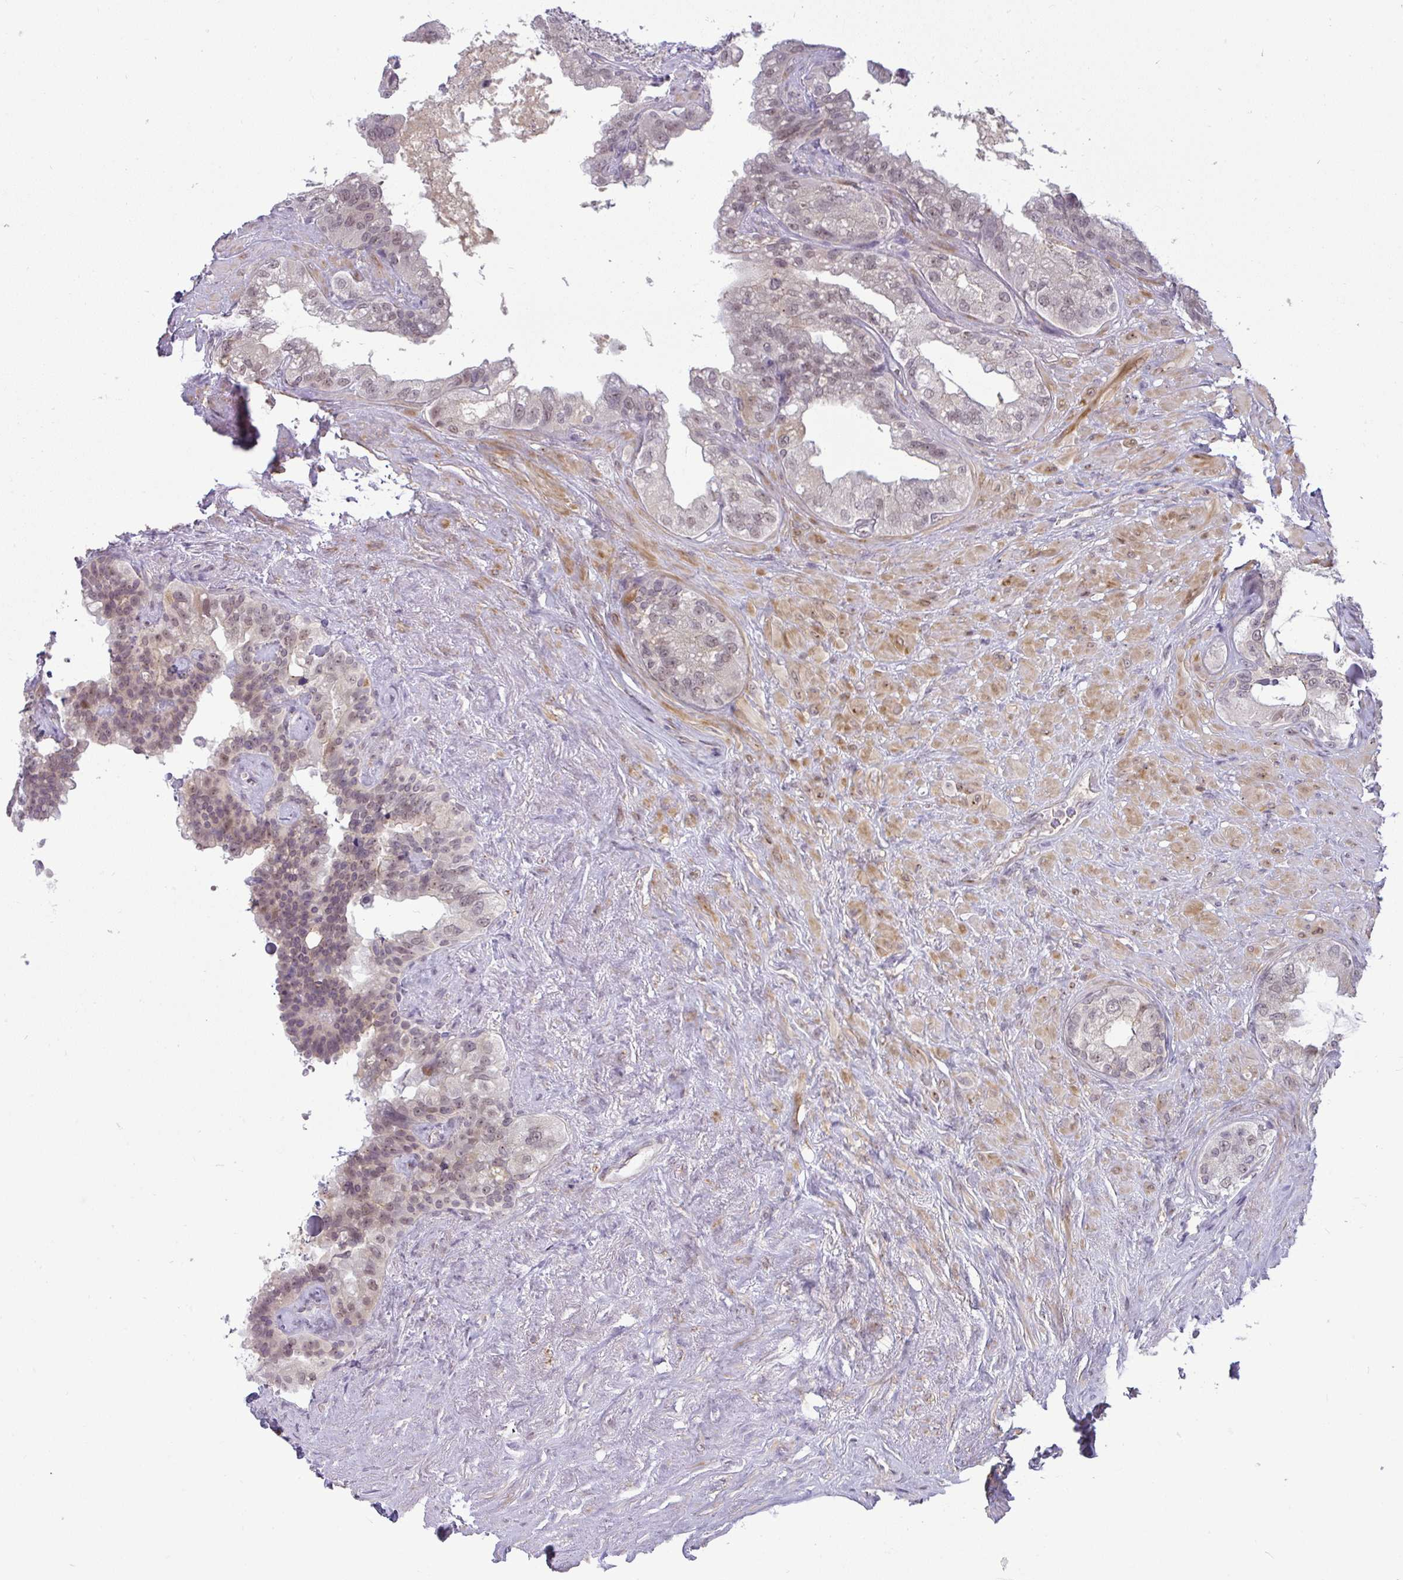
{"staining": {"intensity": "weak", "quantity": "<25%", "location": "cytoplasmic/membranous"}, "tissue": "seminal vesicle", "cell_type": "Glandular cells", "image_type": "normal", "snomed": [{"axis": "morphology", "description": "Normal tissue, NOS"}, {"axis": "topography", "description": "Seminal veicle"}, {"axis": "topography", "description": "Peripheral nerve tissue"}], "caption": "The IHC photomicrograph has no significant positivity in glandular cells of seminal vesicle. The staining is performed using DAB (3,3'-diaminobenzidine) brown chromogen with nuclei counter-stained in using hematoxylin.", "gene": "DZIP1", "patient": {"sex": "male", "age": 76}}